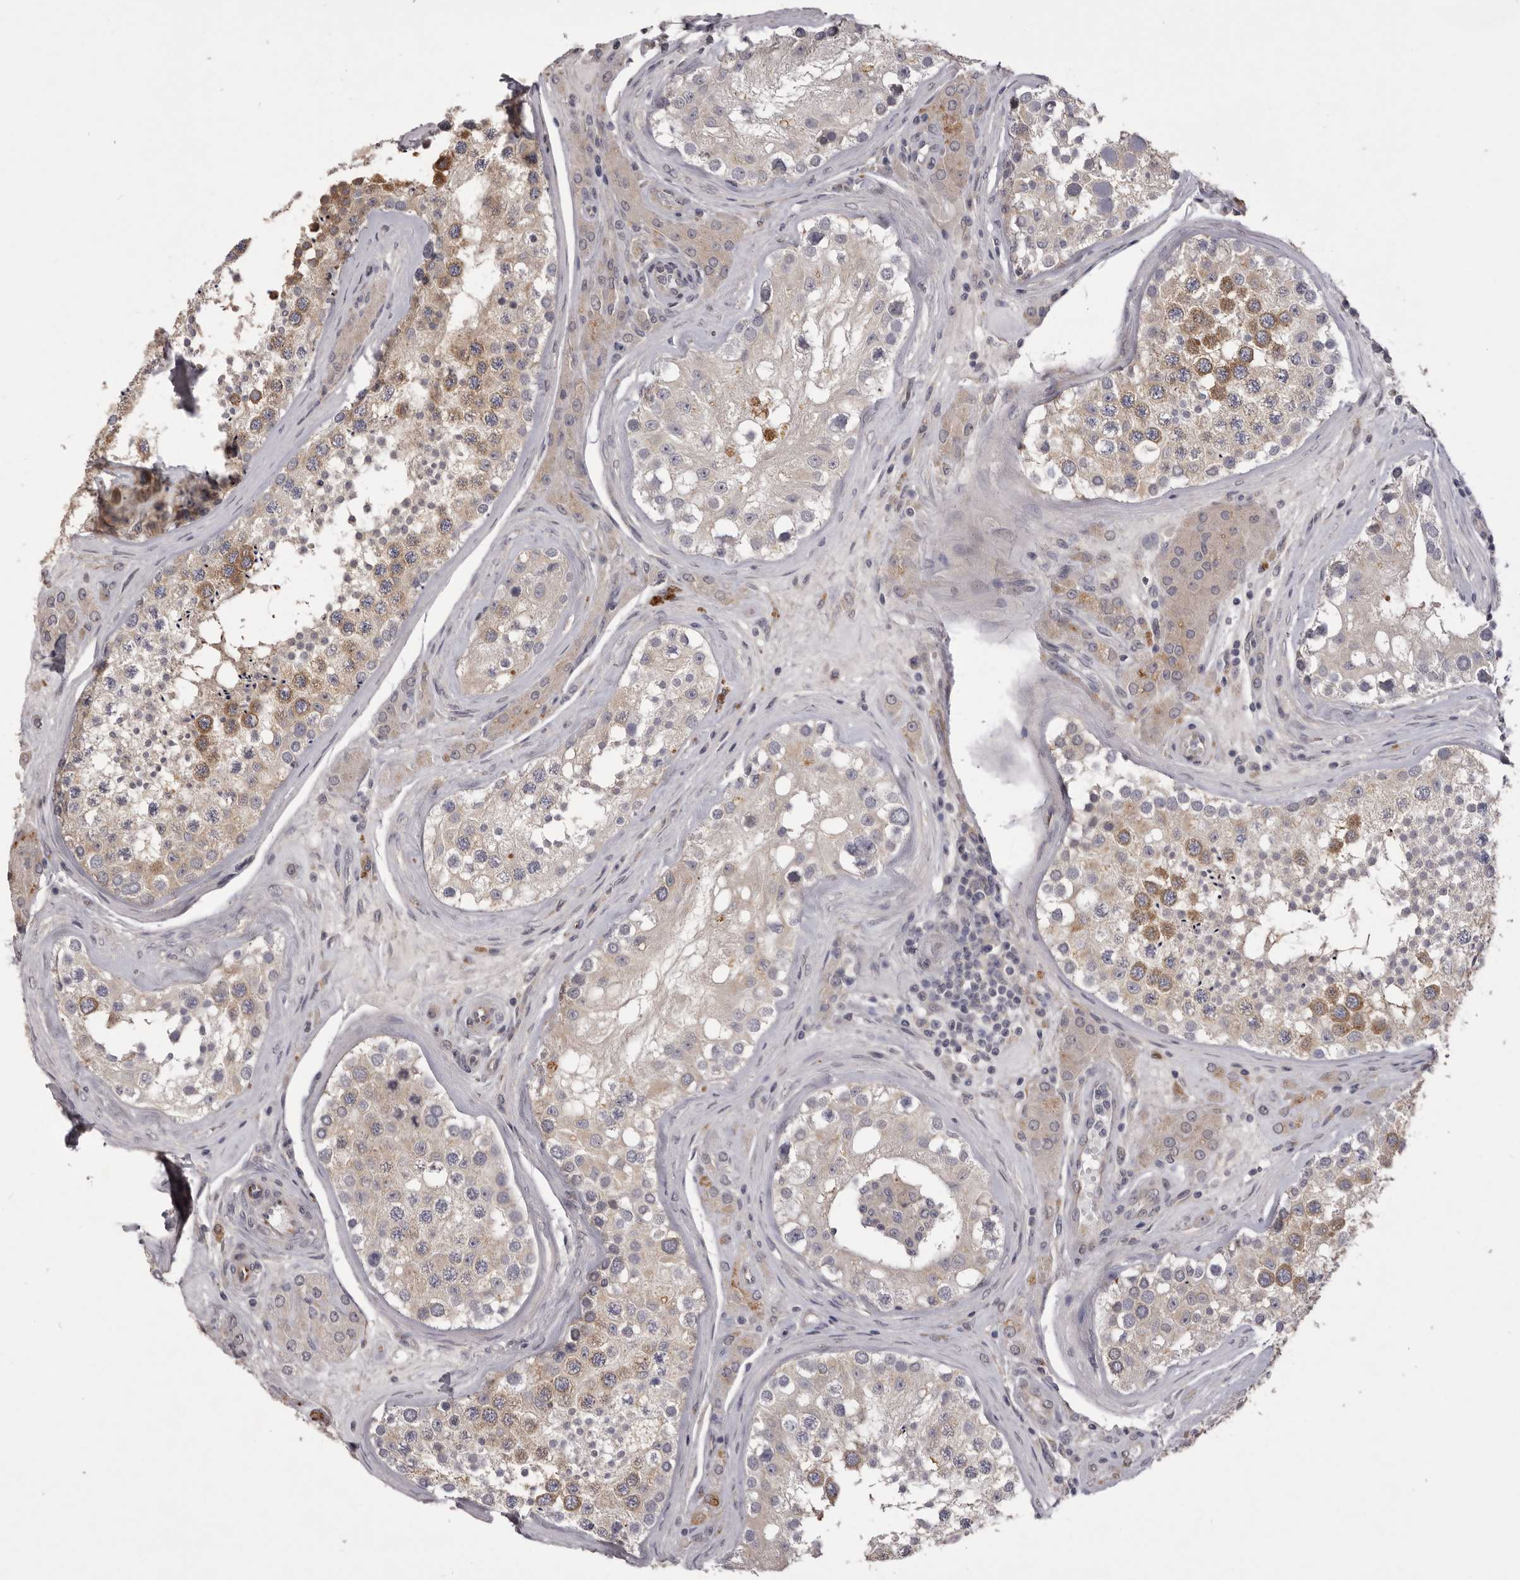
{"staining": {"intensity": "strong", "quantity": "25%-75%", "location": "cytoplasmic/membranous"}, "tissue": "testis", "cell_type": "Cells in seminiferous ducts", "image_type": "normal", "snomed": [{"axis": "morphology", "description": "Normal tissue, NOS"}, {"axis": "topography", "description": "Testis"}], "caption": "A high-resolution photomicrograph shows immunohistochemistry (IHC) staining of benign testis, which shows strong cytoplasmic/membranous staining in approximately 25%-75% of cells in seminiferous ducts. The staining is performed using DAB brown chromogen to label protein expression. The nuclei are counter-stained blue using hematoxylin.", "gene": "PNRC1", "patient": {"sex": "male", "age": 46}}